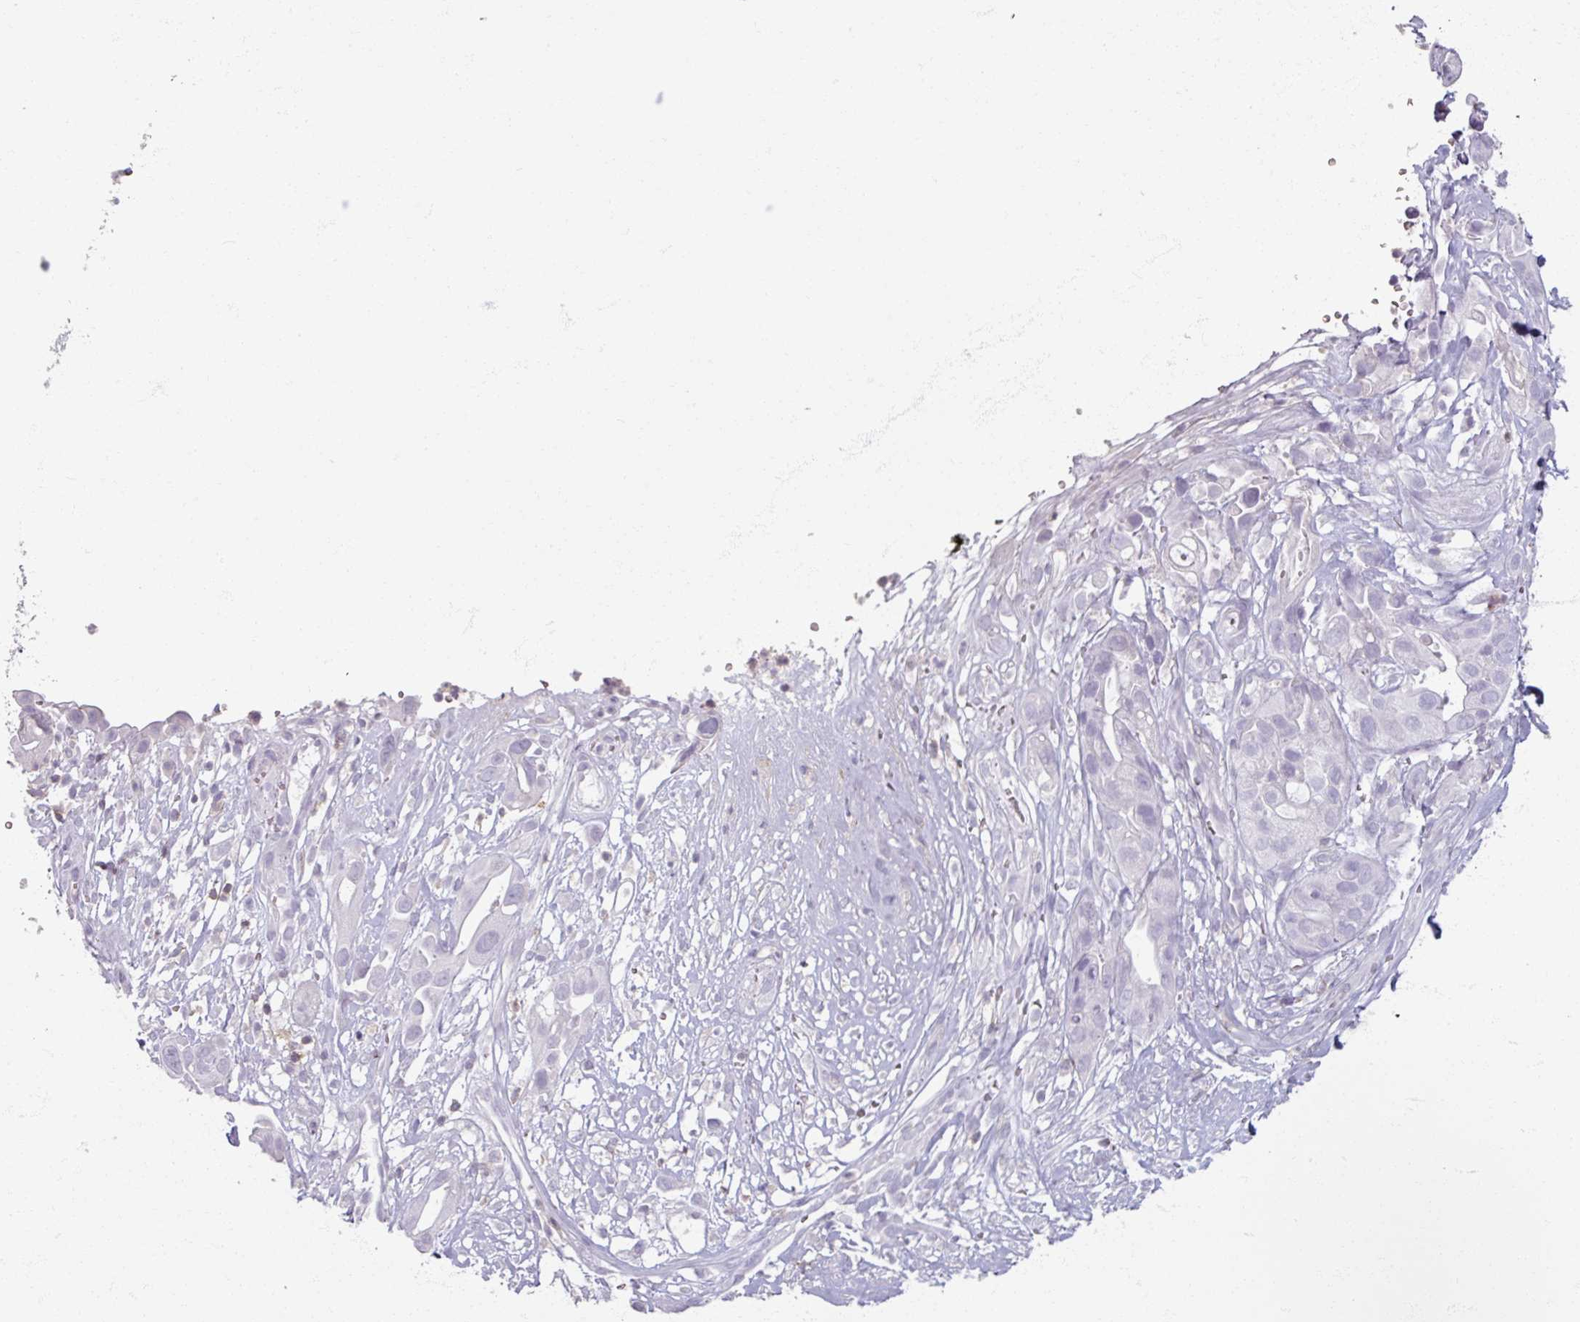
{"staining": {"intensity": "negative", "quantity": "none", "location": "none"}, "tissue": "pancreatic cancer", "cell_type": "Tumor cells", "image_type": "cancer", "snomed": [{"axis": "morphology", "description": "Adenocarcinoma, NOS"}, {"axis": "topography", "description": "Pancreas"}], "caption": "IHC histopathology image of pancreatic adenocarcinoma stained for a protein (brown), which shows no expression in tumor cells.", "gene": "PTPRC", "patient": {"sex": "male", "age": 44}}